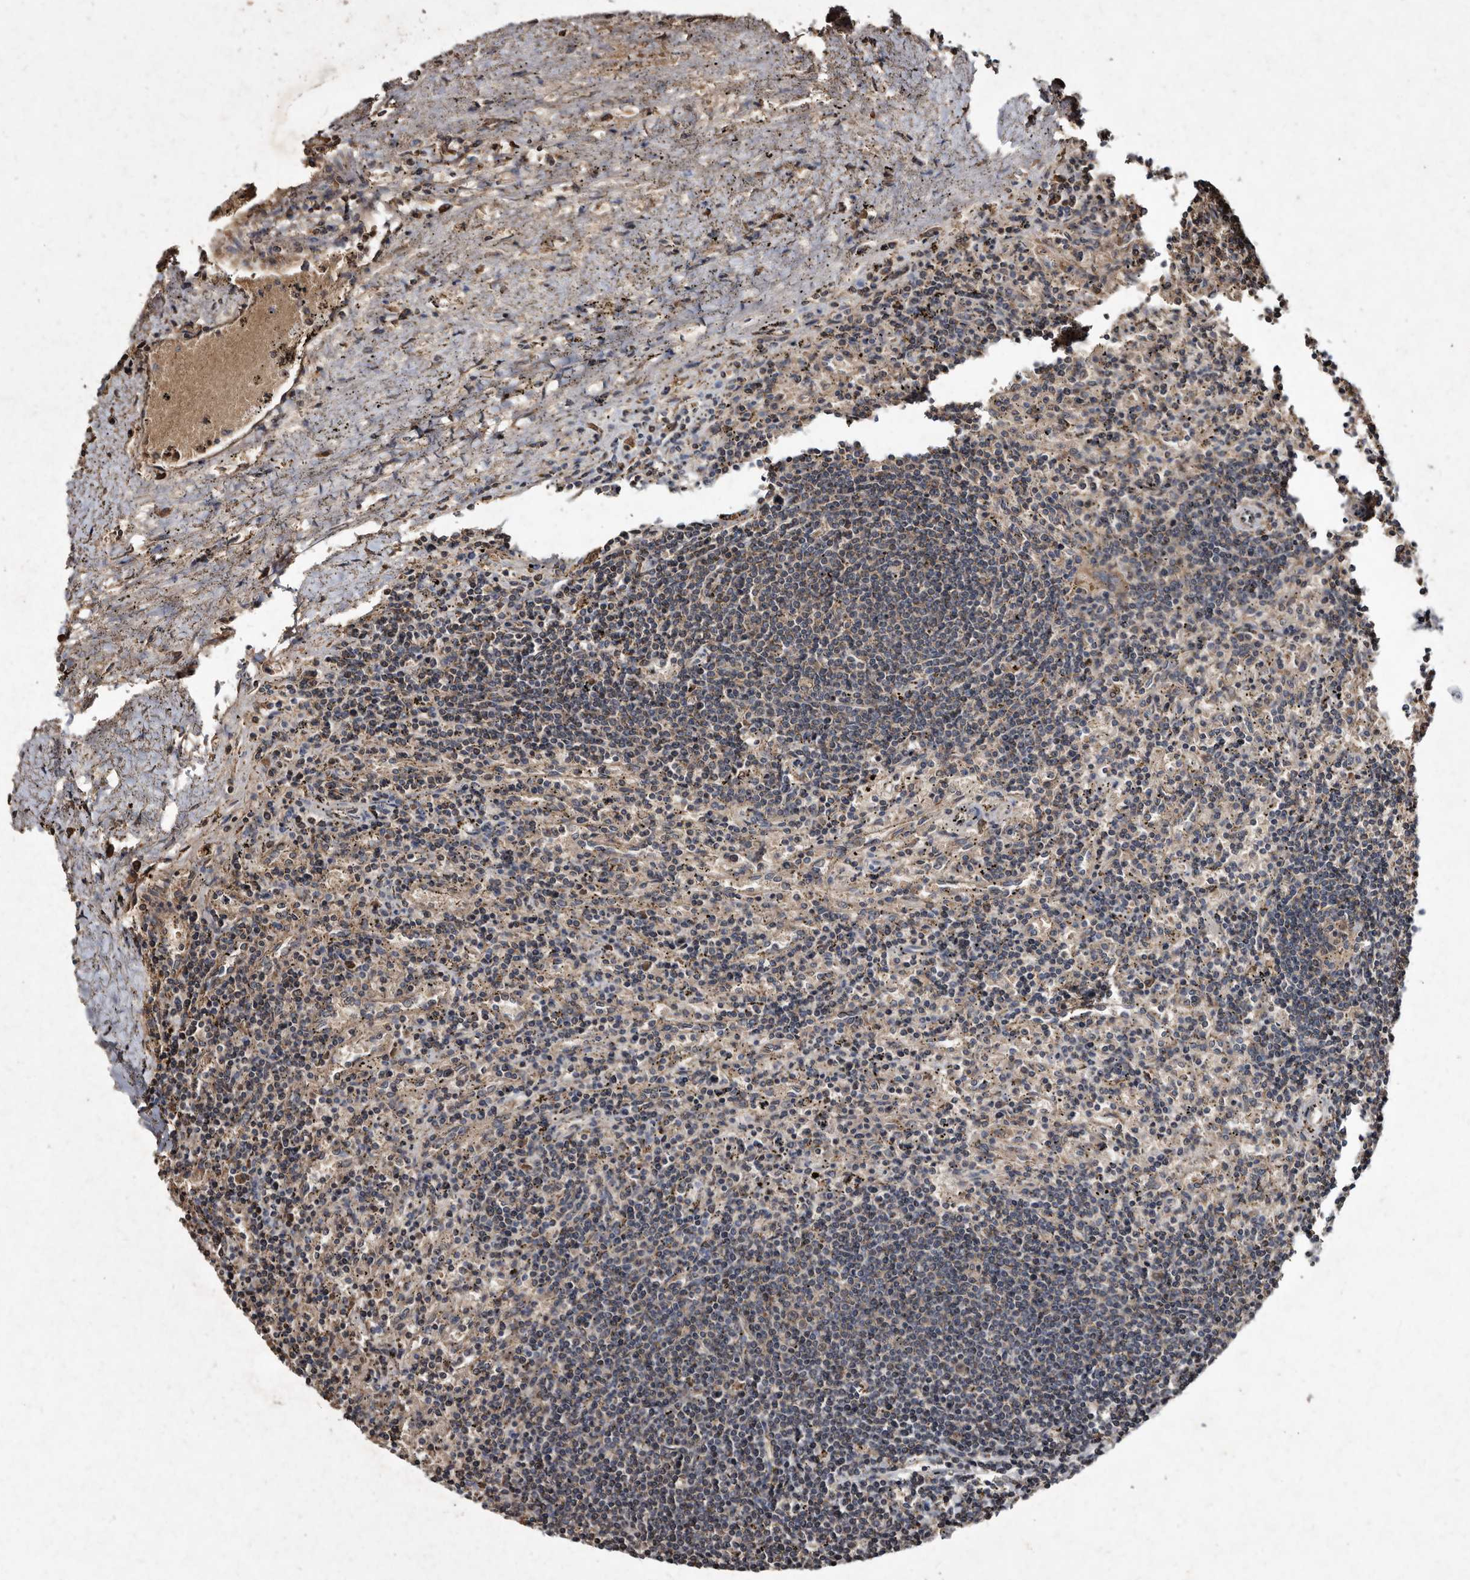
{"staining": {"intensity": "weak", "quantity": "<25%", "location": "cytoplasmic/membranous"}, "tissue": "lymphoma", "cell_type": "Tumor cells", "image_type": "cancer", "snomed": [{"axis": "morphology", "description": "Malignant lymphoma, non-Hodgkin's type, Low grade"}, {"axis": "topography", "description": "Spleen"}], "caption": "Human low-grade malignant lymphoma, non-Hodgkin's type stained for a protein using immunohistochemistry displays no expression in tumor cells.", "gene": "YPEL3", "patient": {"sex": "male", "age": 76}}